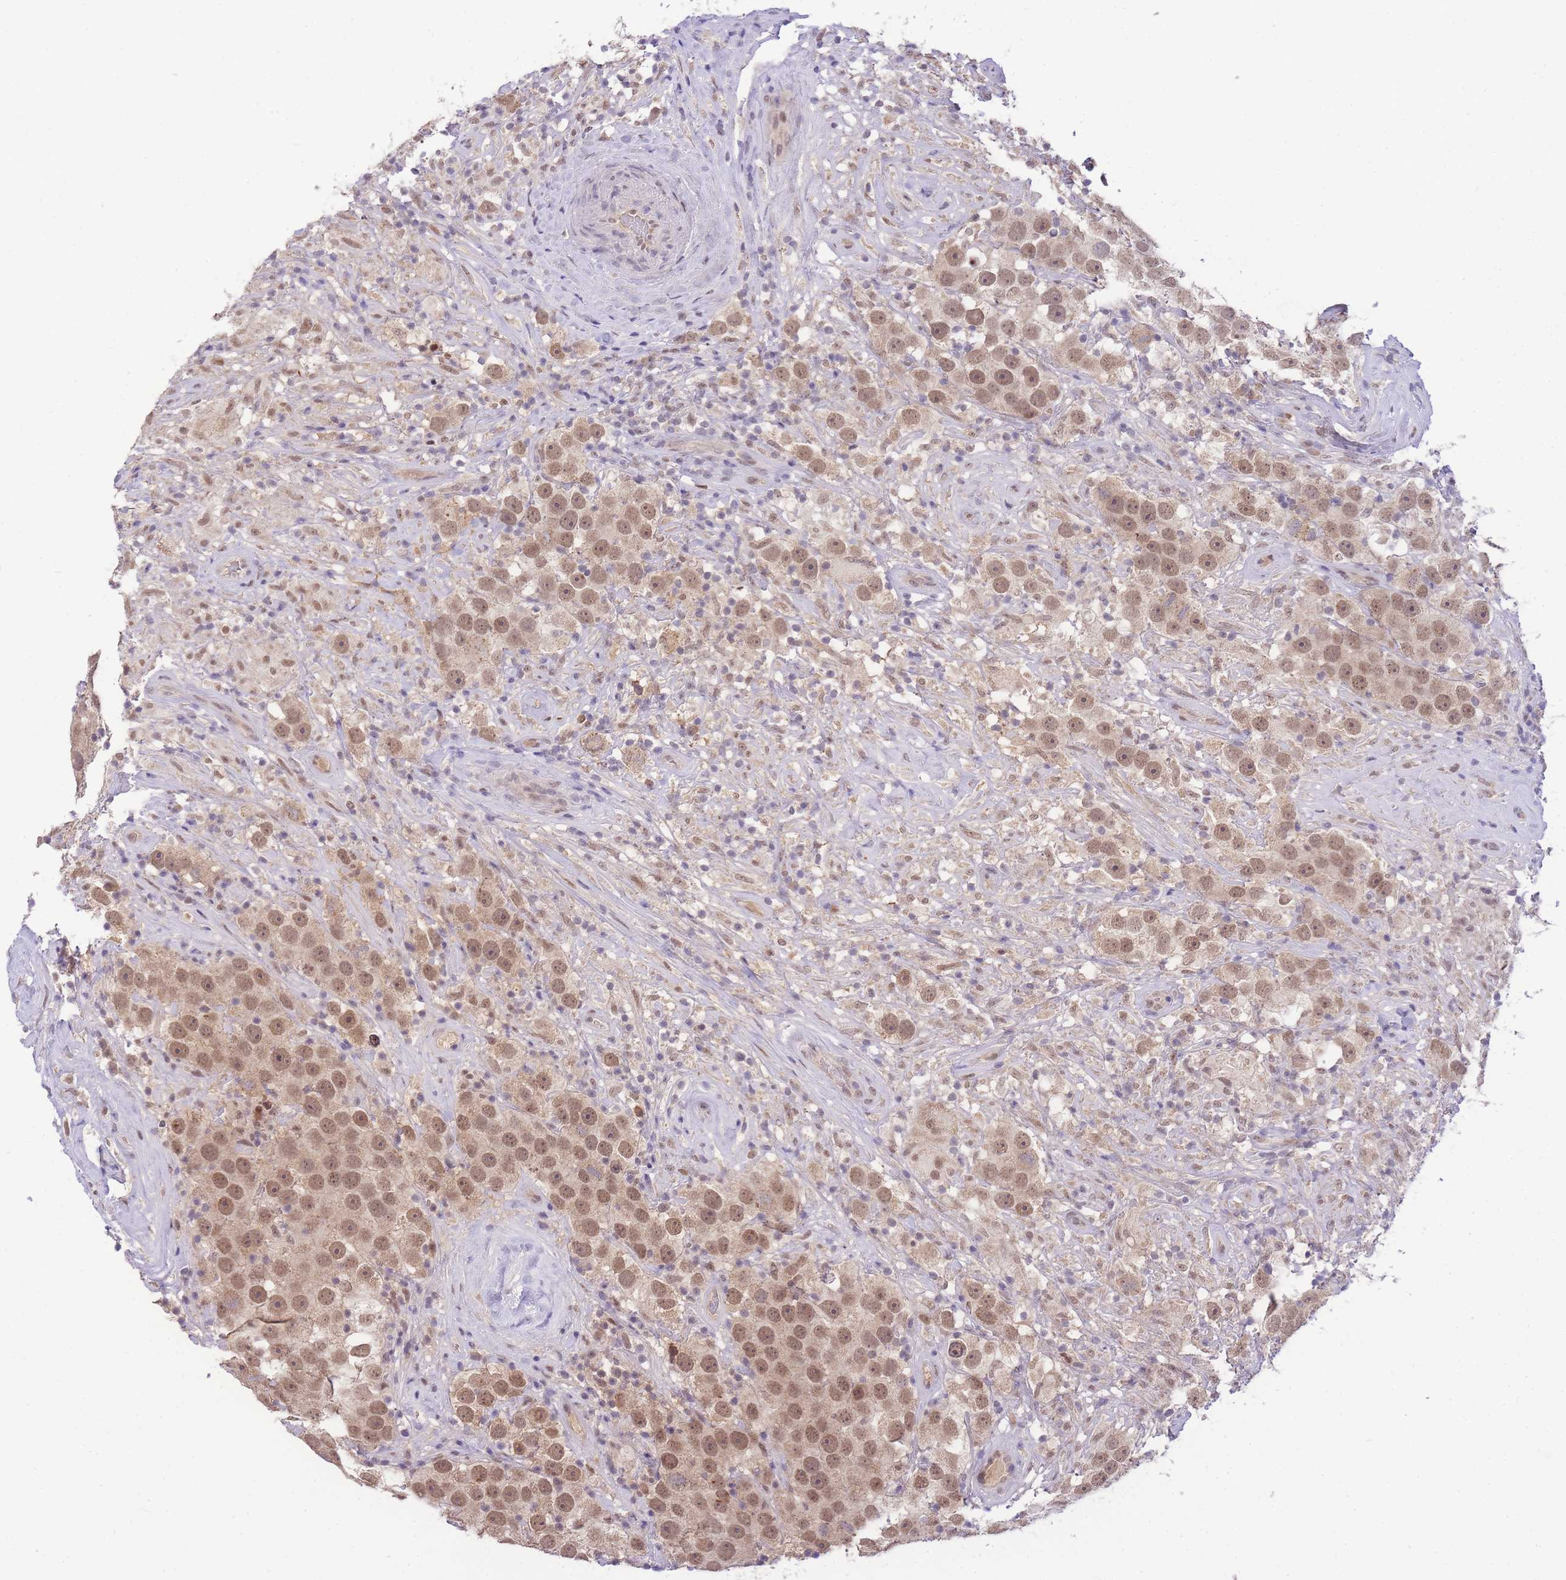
{"staining": {"intensity": "moderate", "quantity": ">75%", "location": "cytoplasmic/membranous,nuclear"}, "tissue": "testis cancer", "cell_type": "Tumor cells", "image_type": "cancer", "snomed": [{"axis": "morphology", "description": "Seminoma, NOS"}, {"axis": "topography", "description": "Testis"}], "caption": "An immunohistochemistry image of tumor tissue is shown. Protein staining in brown highlights moderate cytoplasmic/membranous and nuclear positivity in seminoma (testis) within tumor cells.", "gene": "PUS10", "patient": {"sex": "male", "age": 49}}